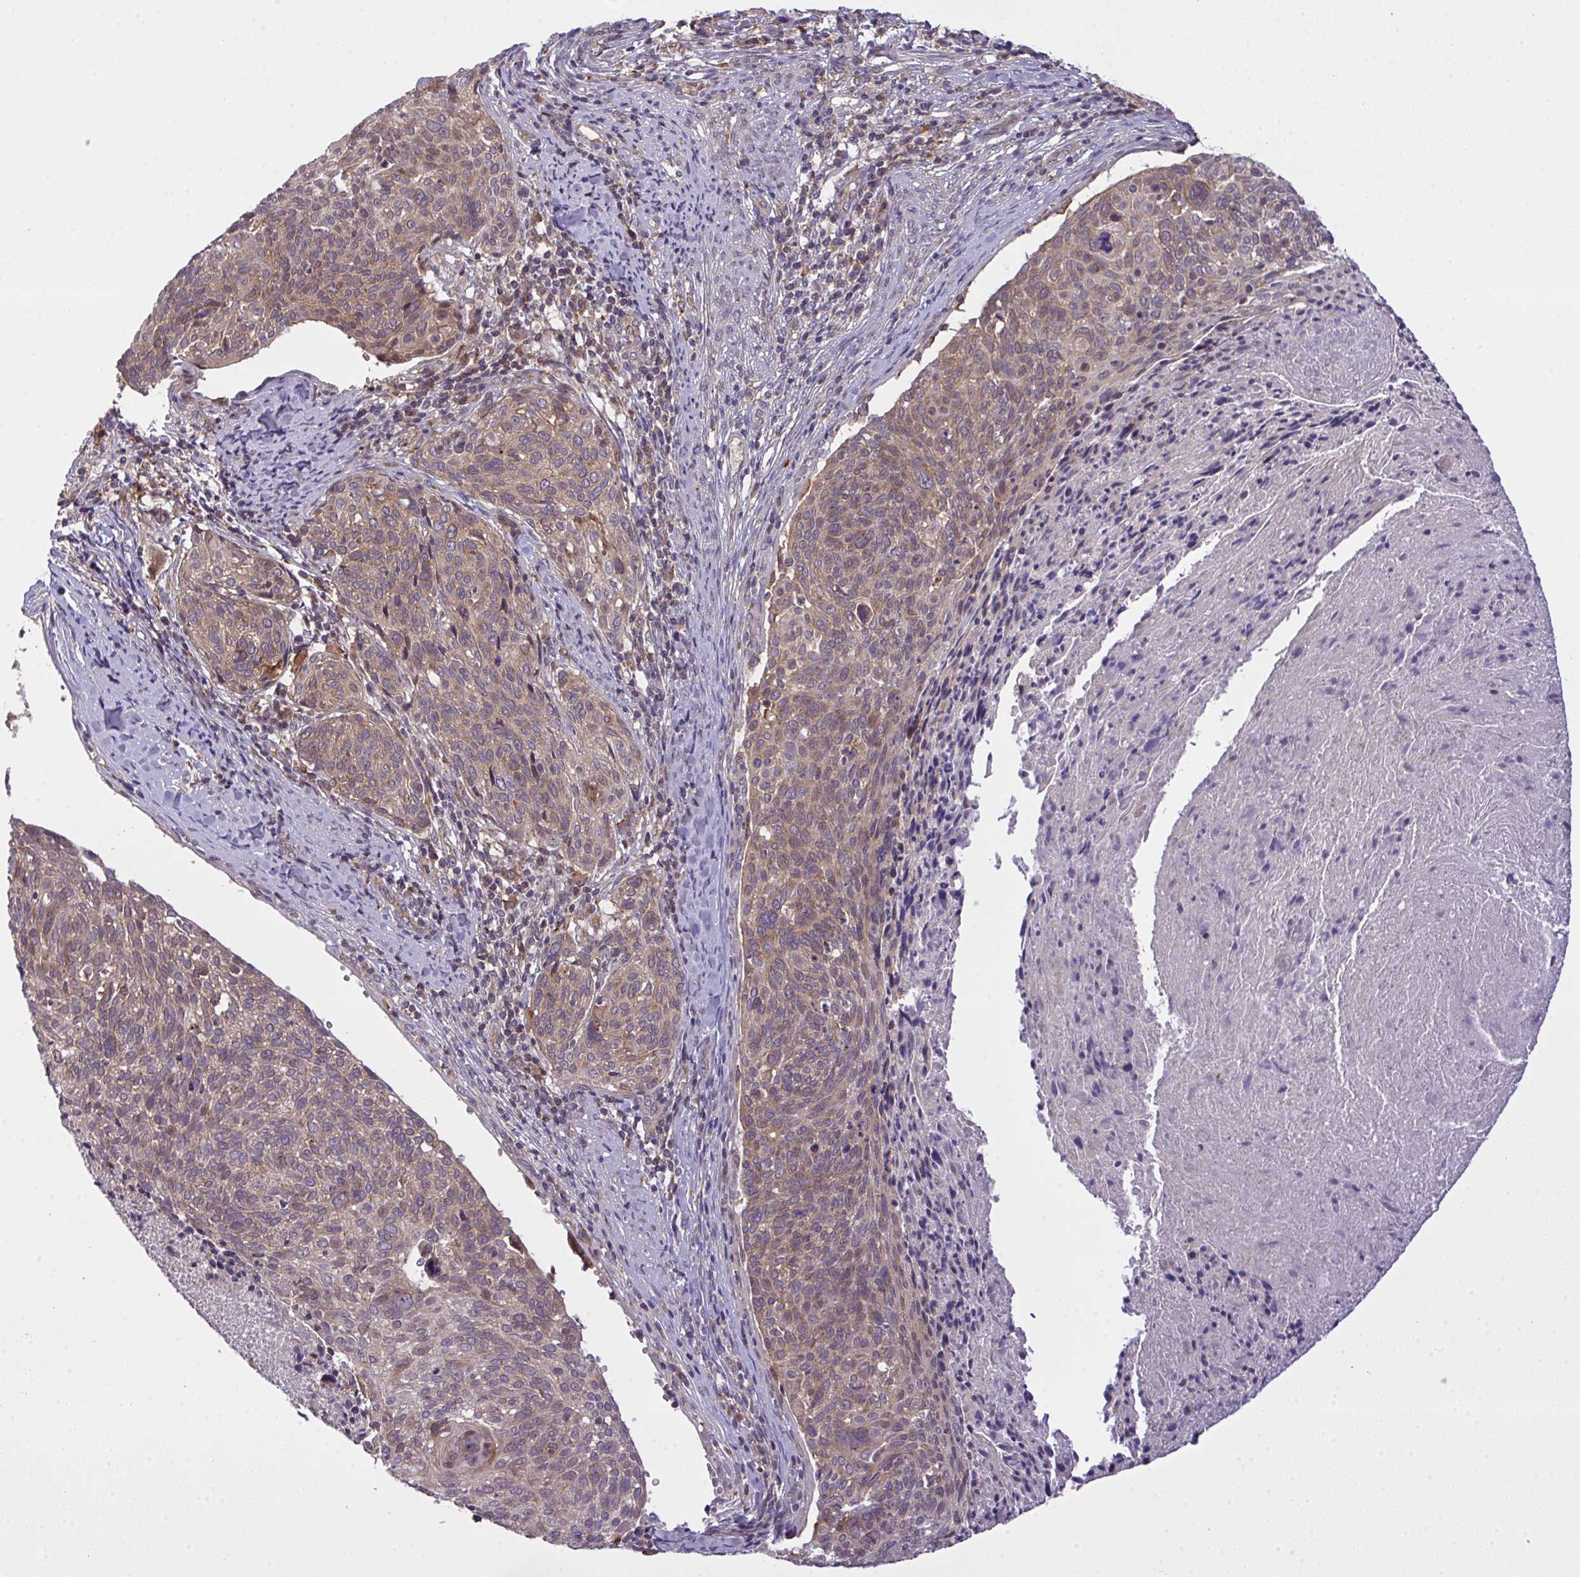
{"staining": {"intensity": "weak", "quantity": "25%-75%", "location": "cytoplasmic/membranous"}, "tissue": "cervical cancer", "cell_type": "Tumor cells", "image_type": "cancer", "snomed": [{"axis": "morphology", "description": "Squamous cell carcinoma, NOS"}, {"axis": "topography", "description": "Cervix"}], "caption": "Squamous cell carcinoma (cervical) stained with DAB IHC displays low levels of weak cytoplasmic/membranous staining in approximately 25%-75% of tumor cells.", "gene": "SLC9A6", "patient": {"sex": "female", "age": 49}}